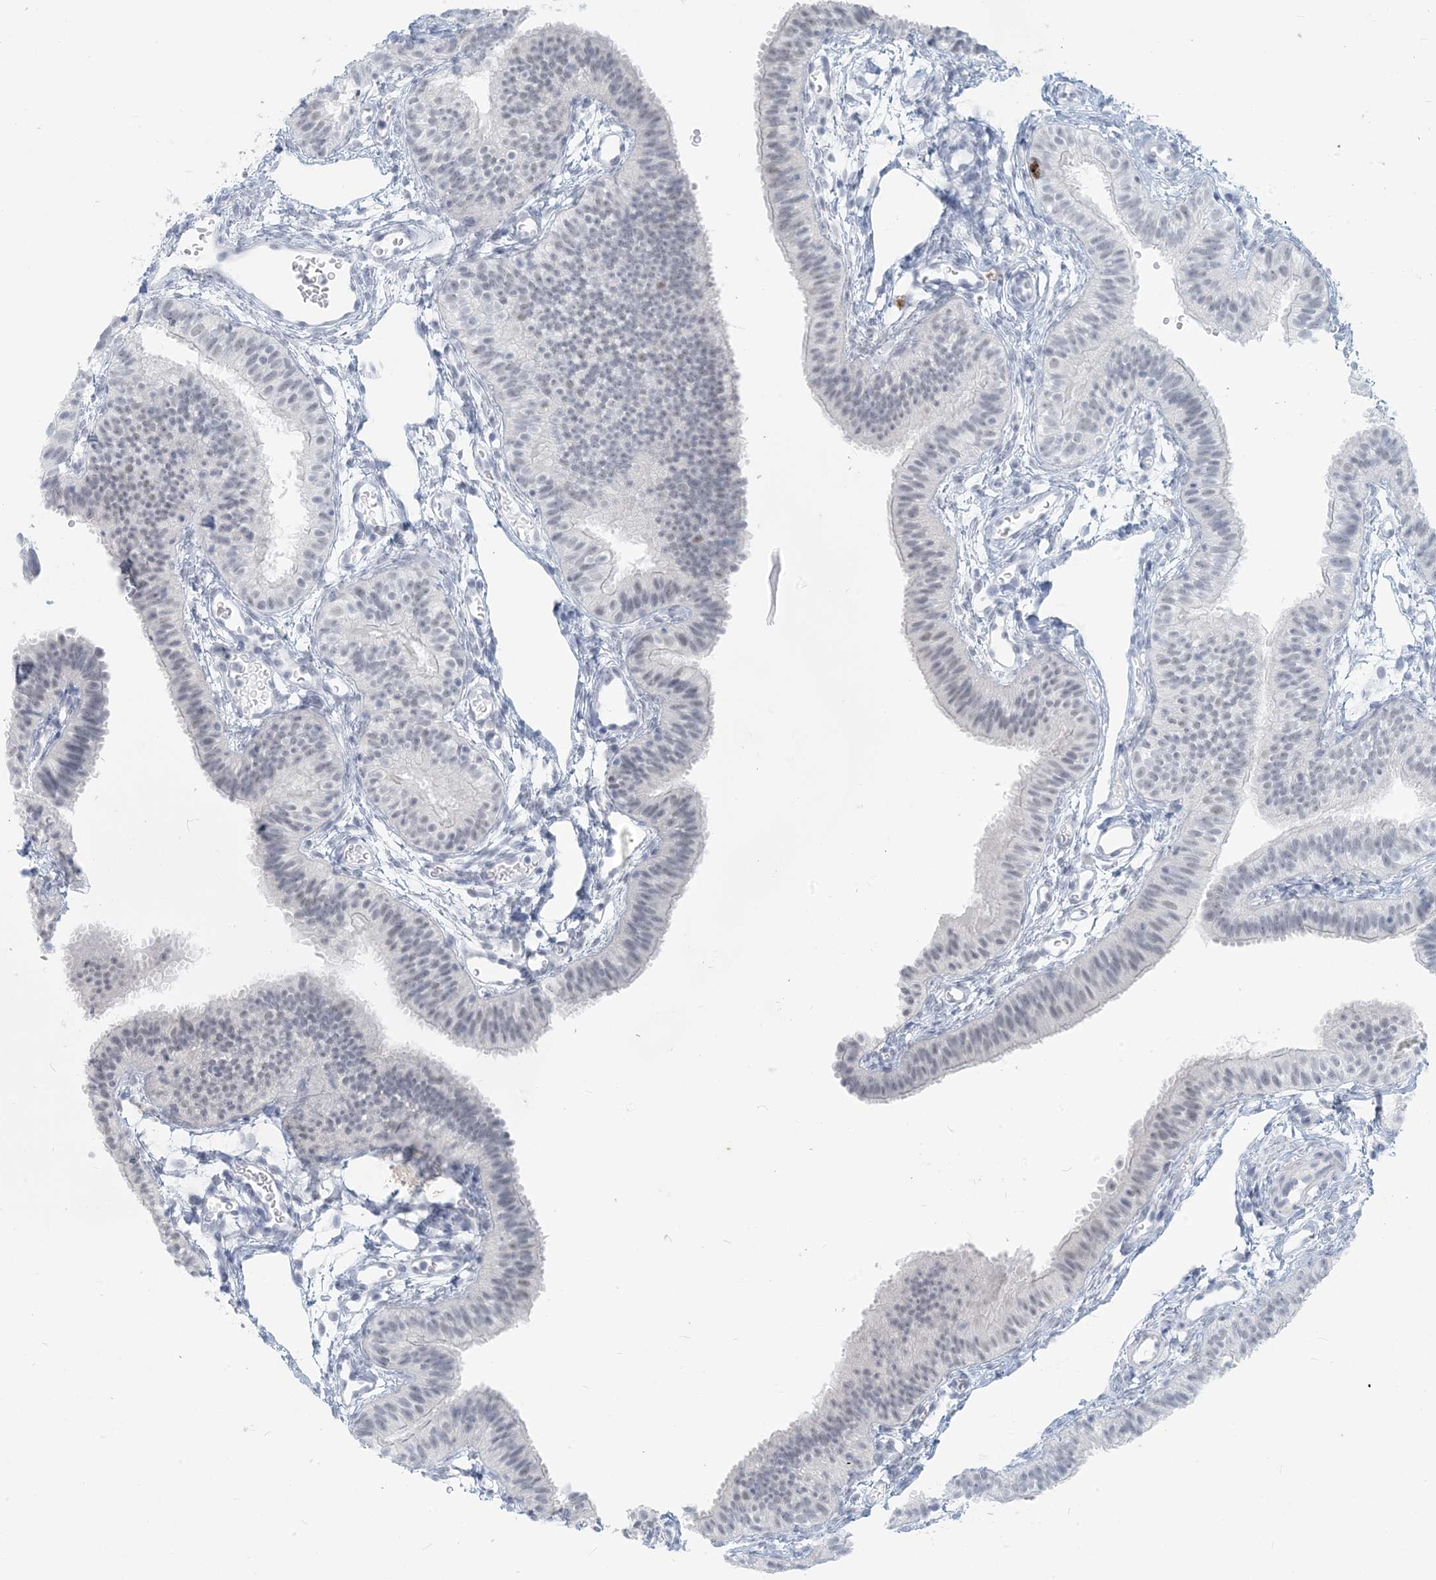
{"staining": {"intensity": "negative", "quantity": "none", "location": "none"}, "tissue": "fallopian tube", "cell_type": "Glandular cells", "image_type": "normal", "snomed": [{"axis": "morphology", "description": "Normal tissue, NOS"}, {"axis": "topography", "description": "Fallopian tube"}], "caption": "The micrograph displays no significant staining in glandular cells of fallopian tube. (DAB (3,3'-diaminobenzidine) immunohistochemistry visualized using brightfield microscopy, high magnification).", "gene": "SCML1", "patient": {"sex": "female", "age": 35}}